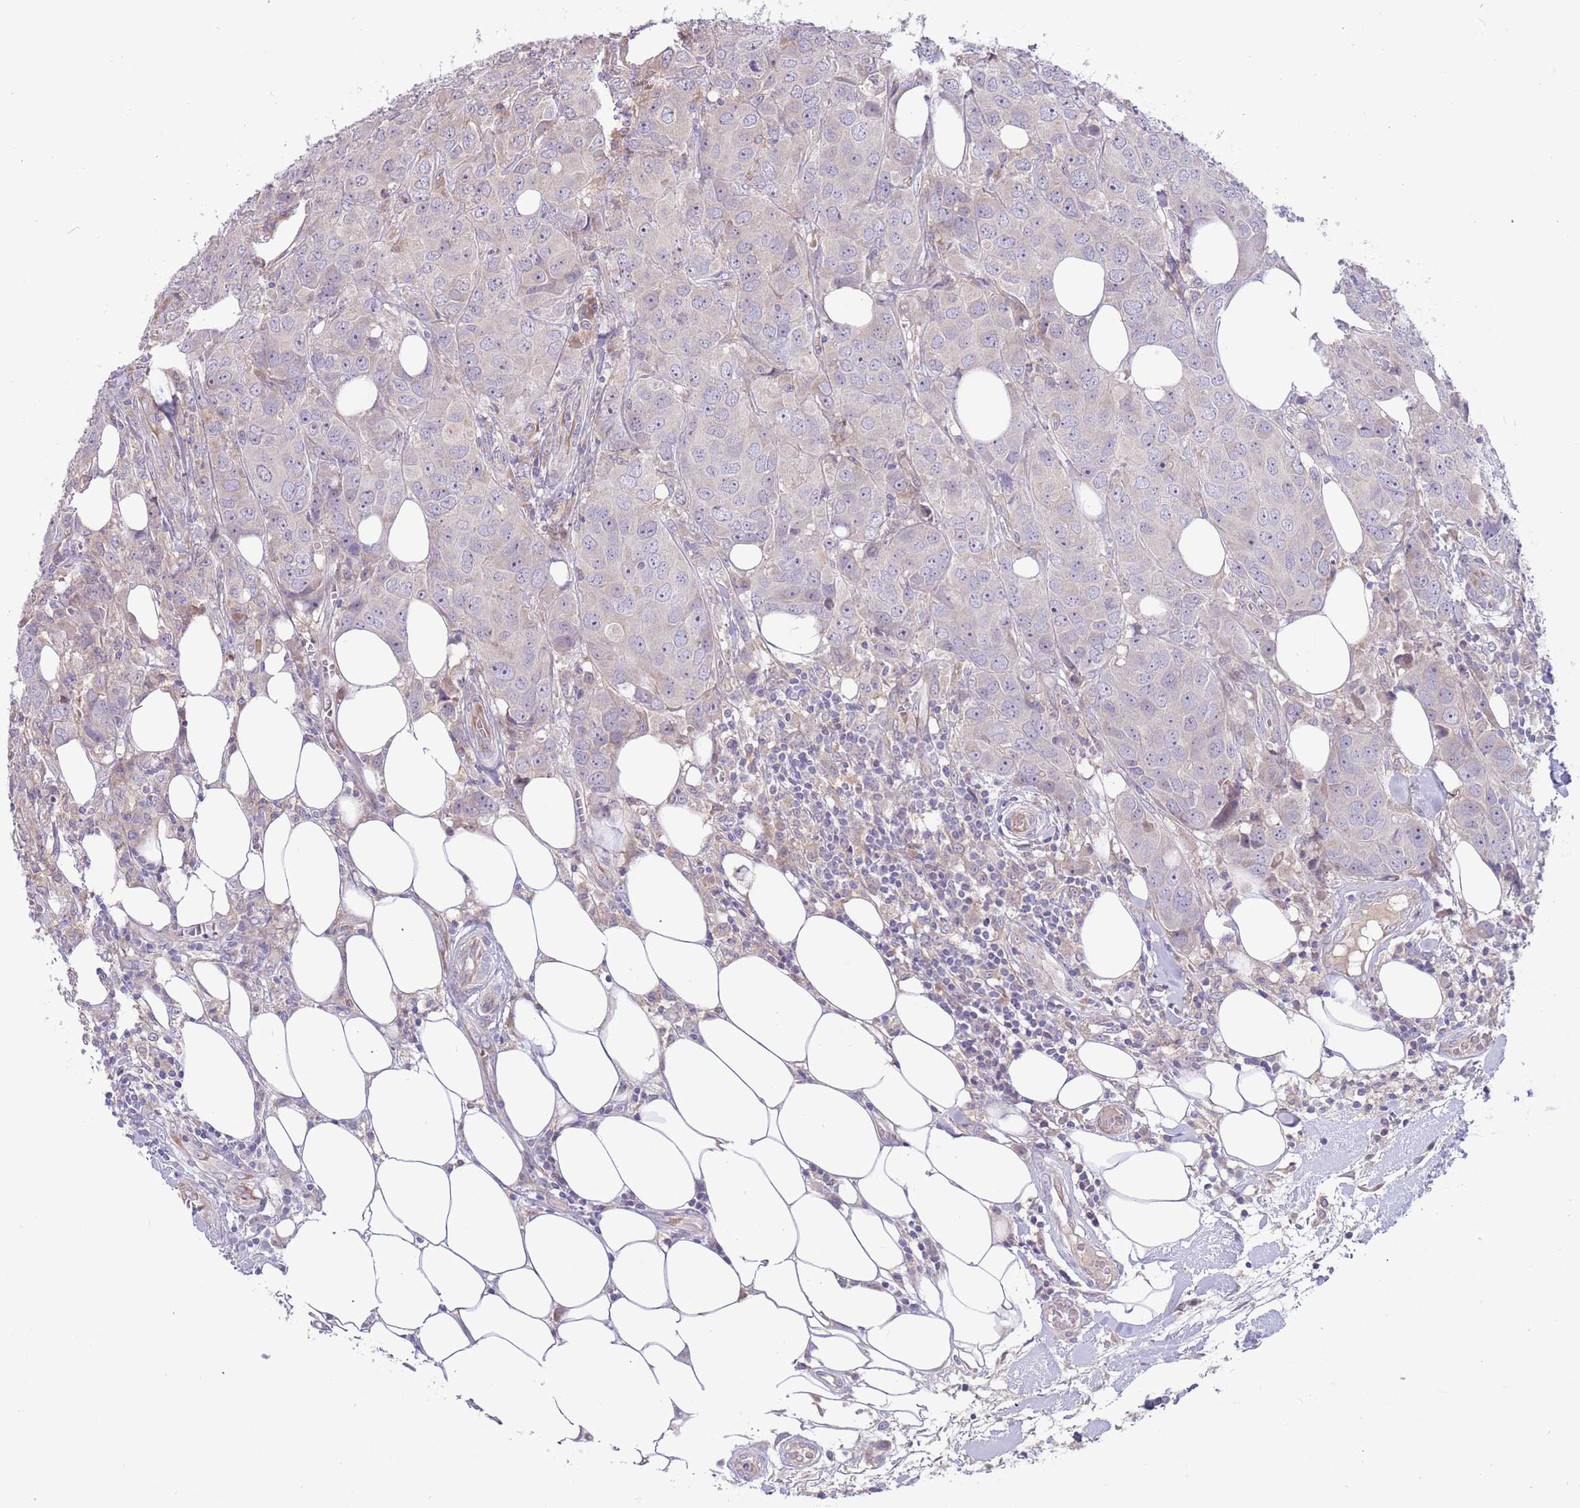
{"staining": {"intensity": "negative", "quantity": "none", "location": "none"}, "tissue": "breast cancer", "cell_type": "Tumor cells", "image_type": "cancer", "snomed": [{"axis": "morphology", "description": "Duct carcinoma"}, {"axis": "topography", "description": "Breast"}], "caption": "Tumor cells are negative for protein expression in human intraductal carcinoma (breast). Nuclei are stained in blue.", "gene": "CABYR", "patient": {"sex": "female", "age": 43}}